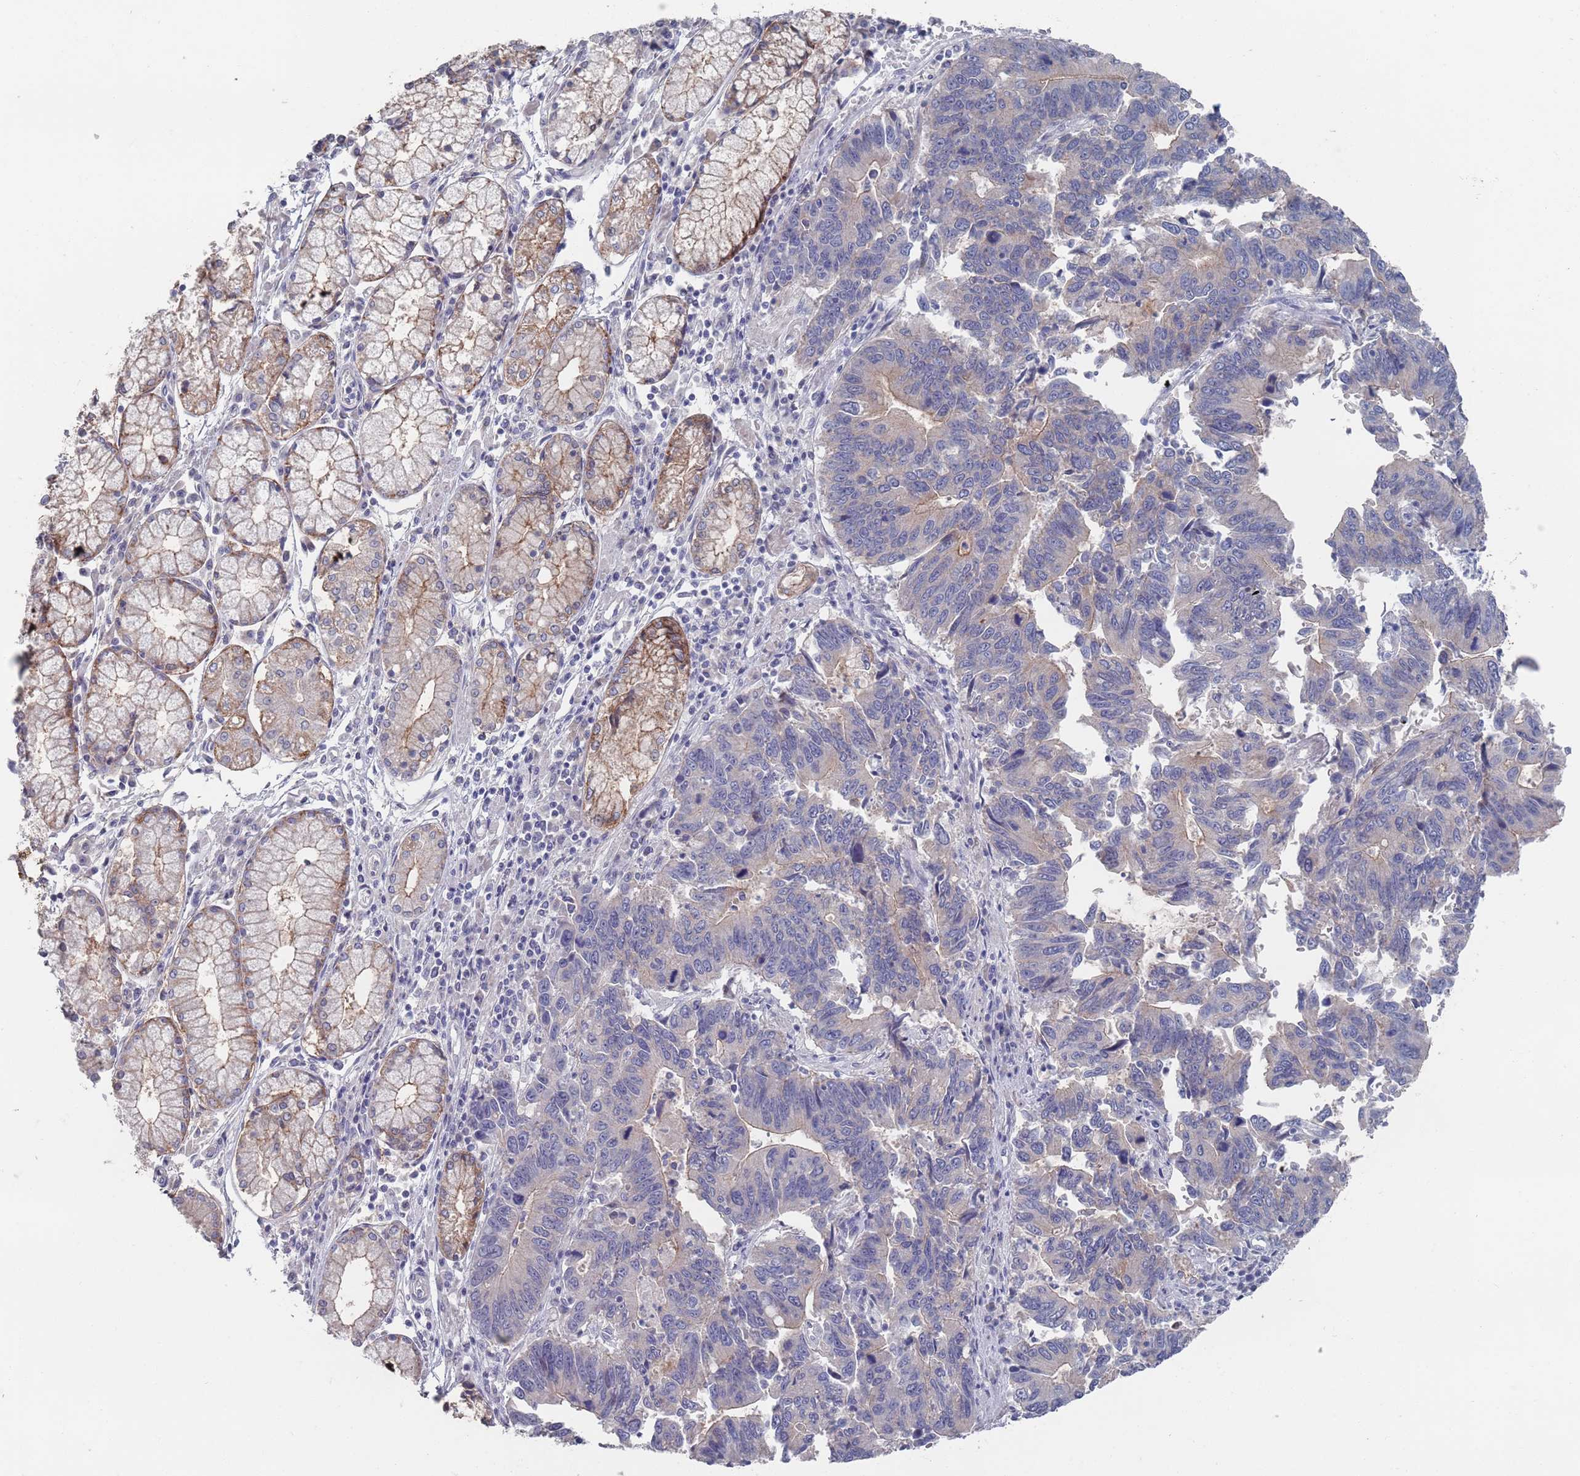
{"staining": {"intensity": "weak", "quantity": "<25%", "location": "cytoplasmic/membranous"}, "tissue": "stomach cancer", "cell_type": "Tumor cells", "image_type": "cancer", "snomed": [{"axis": "morphology", "description": "Adenocarcinoma, NOS"}, {"axis": "topography", "description": "Stomach"}], "caption": "Immunohistochemistry (IHC) histopathology image of stomach cancer (adenocarcinoma) stained for a protein (brown), which reveals no expression in tumor cells.", "gene": "PROM2", "patient": {"sex": "male", "age": 59}}